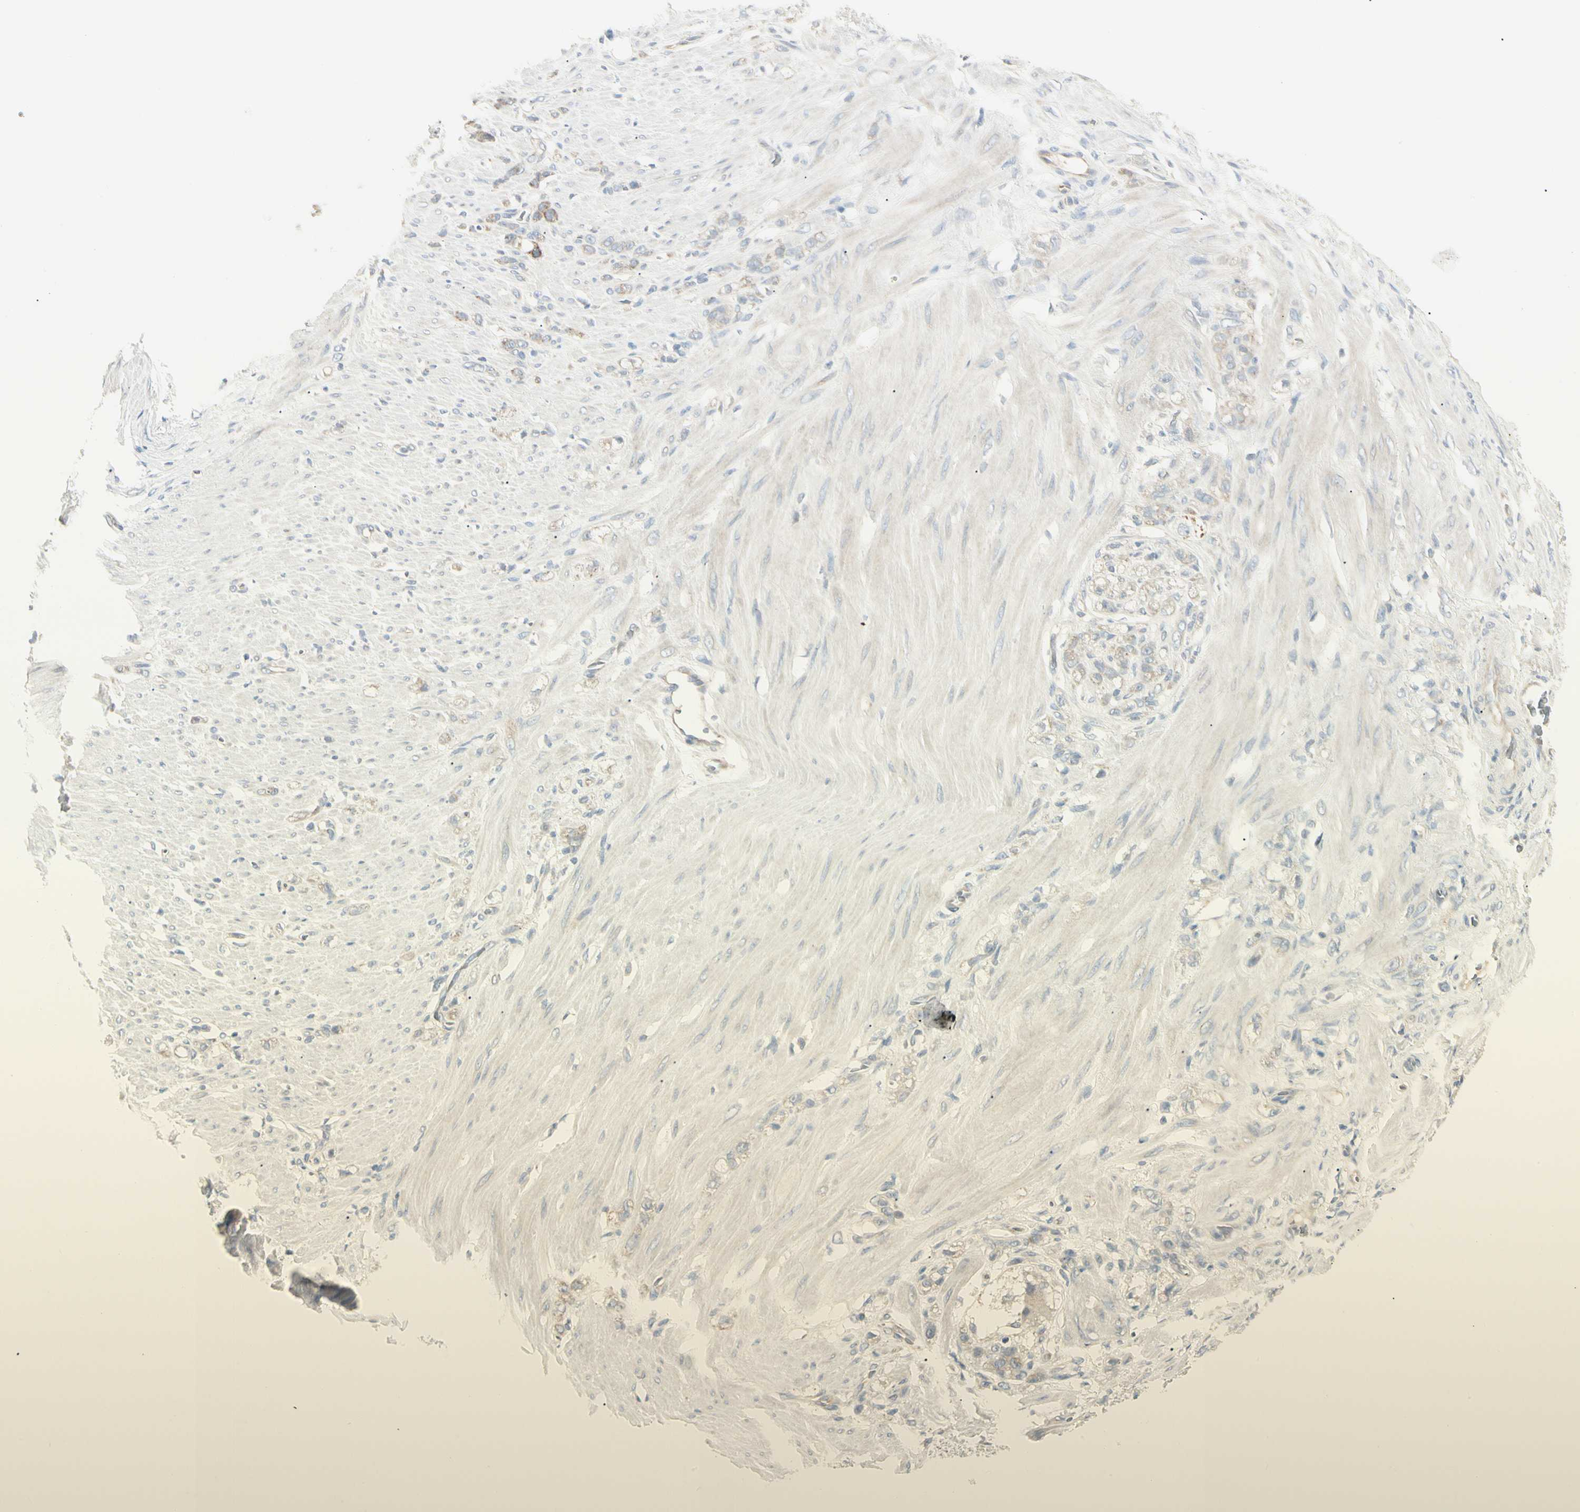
{"staining": {"intensity": "negative", "quantity": "none", "location": "none"}, "tissue": "stomach cancer", "cell_type": "Tumor cells", "image_type": "cancer", "snomed": [{"axis": "morphology", "description": "Adenocarcinoma, NOS"}, {"axis": "topography", "description": "Stomach"}], "caption": "High magnification brightfield microscopy of adenocarcinoma (stomach) stained with DAB (3,3'-diaminobenzidine) (brown) and counterstained with hematoxylin (blue): tumor cells show no significant positivity.", "gene": "ALDH18A1", "patient": {"sex": "male", "age": 82}}